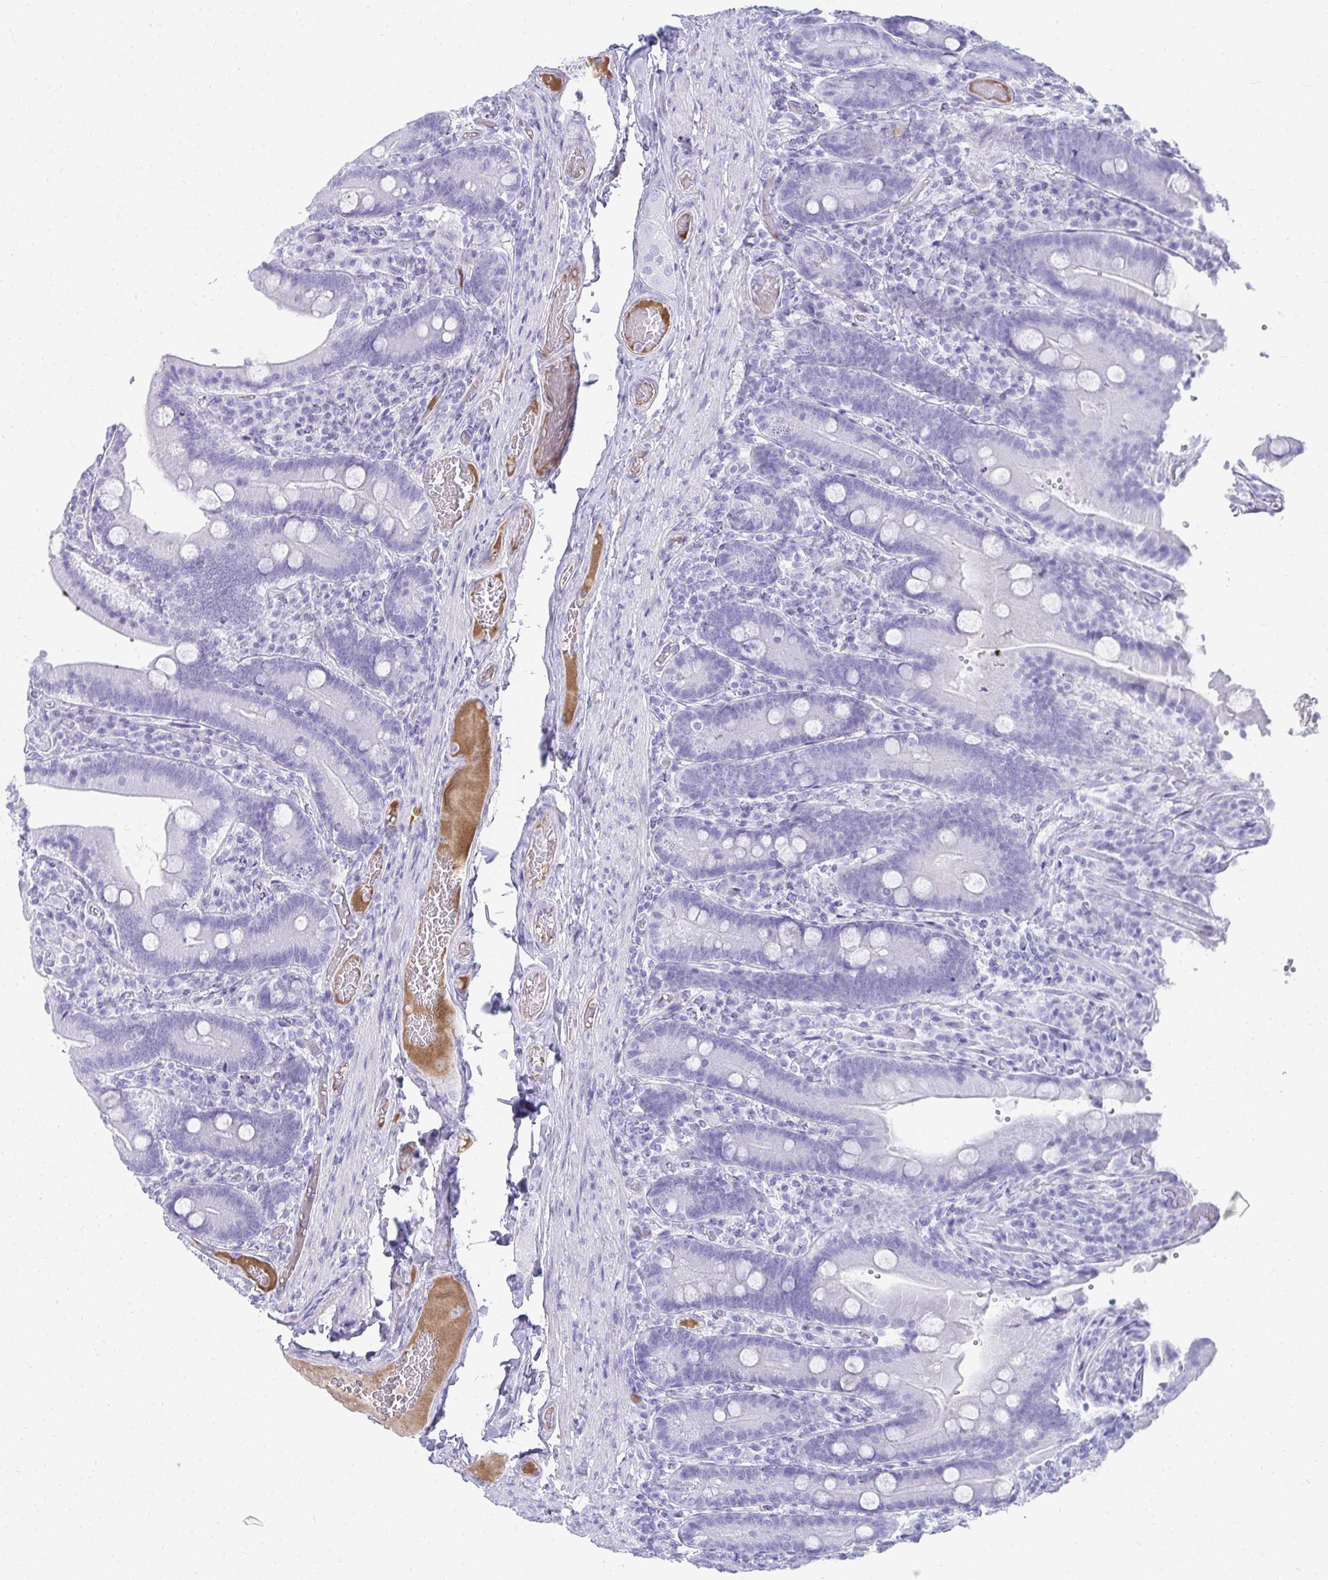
{"staining": {"intensity": "negative", "quantity": "none", "location": "none"}, "tissue": "duodenum", "cell_type": "Glandular cells", "image_type": "normal", "snomed": [{"axis": "morphology", "description": "Normal tissue, NOS"}, {"axis": "topography", "description": "Duodenum"}], "caption": "An image of duodenum stained for a protein demonstrates no brown staining in glandular cells. (DAB (3,3'-diaminobenzidine) immunohistochemistry (IHC) with hematoxylin counter stain).", "gene": "TNNT1", "patient": {"sex": "female", "age": 62}}